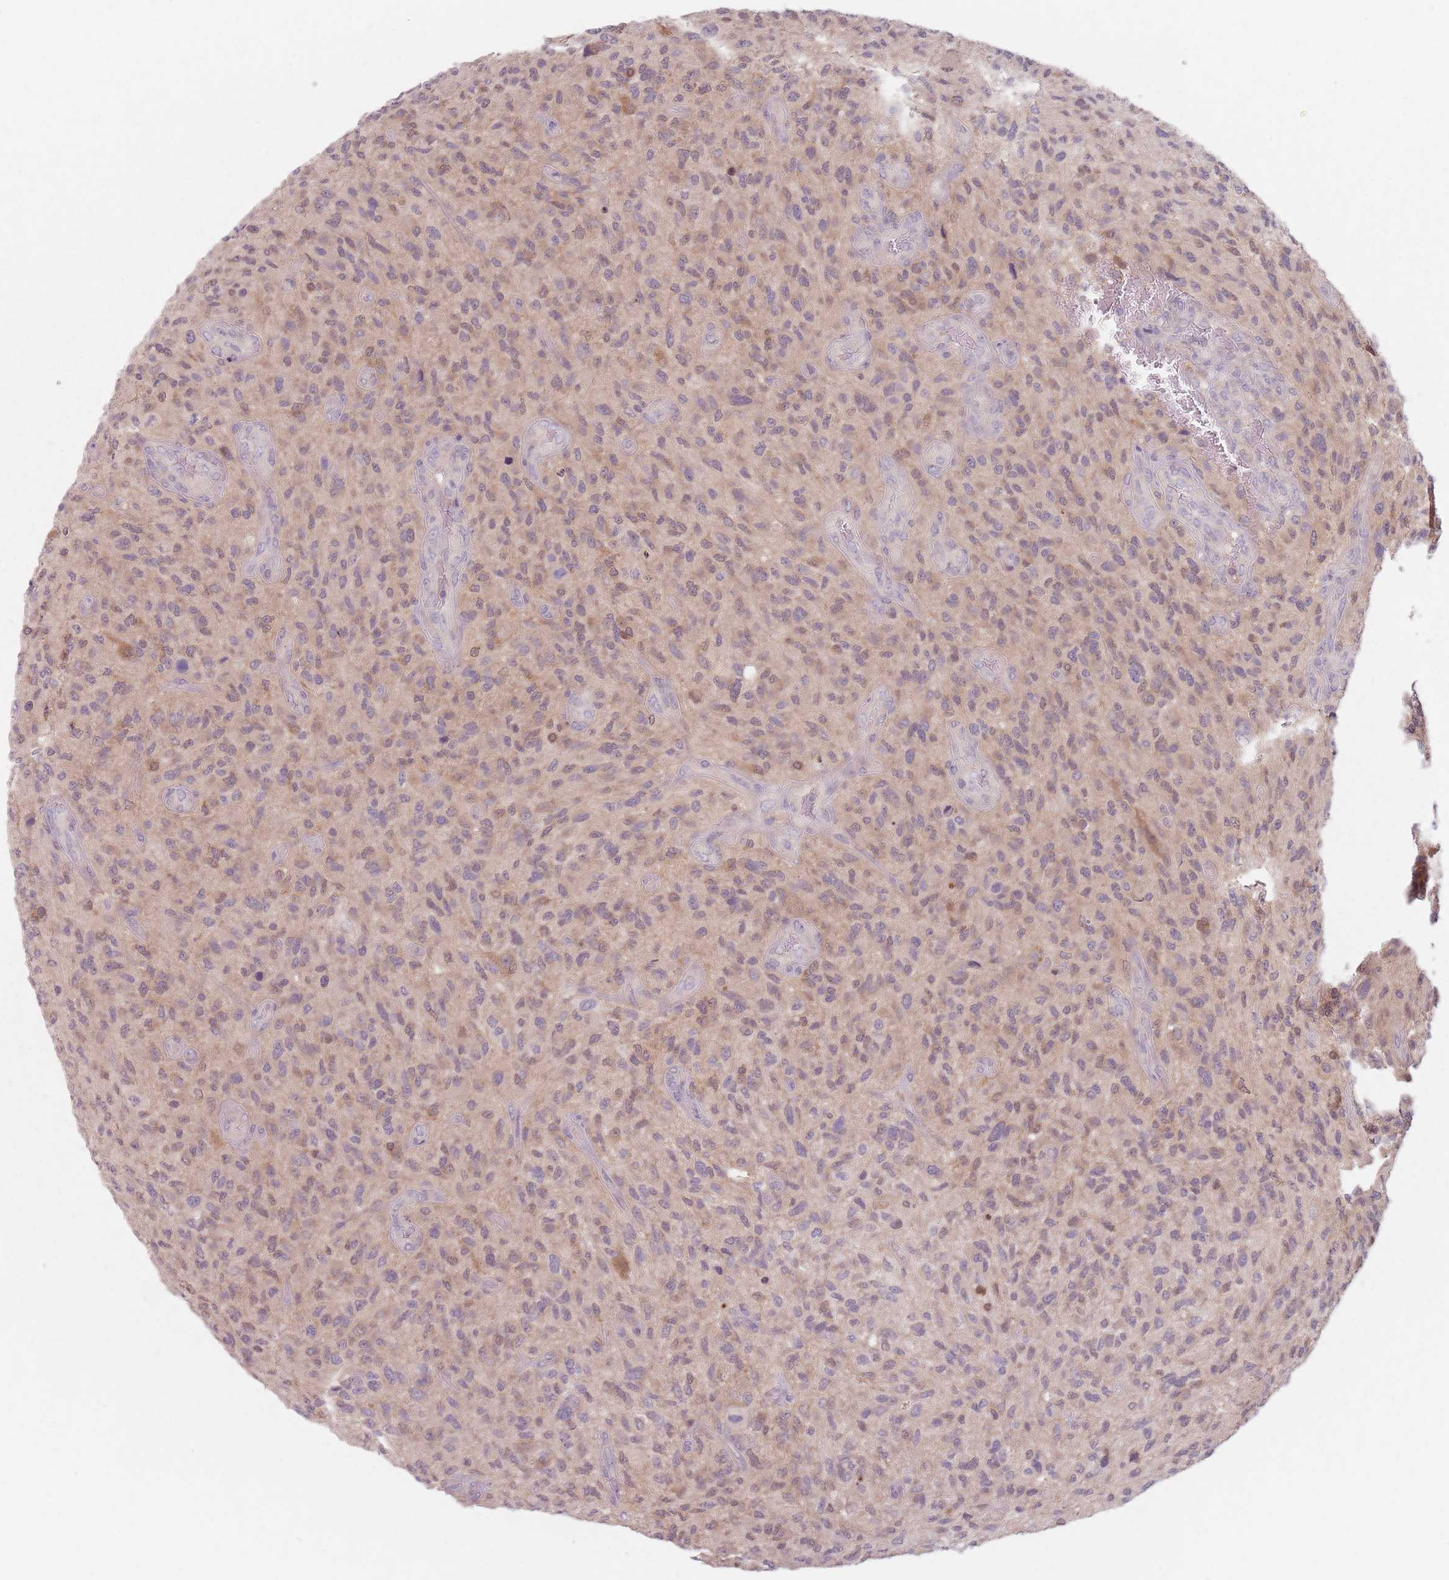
{"staining": {"intensity": "negative", "quantity": "none", "location": "none"}, "tissue": "glioma", "cell_type": "Tumor cells", "image_type": "cancer", "snomed": [{"axis": "morphology", "description": "Glioma, malignant, High grade"}, {"axis": "topography", "description": "Brain"}], "caption": "Tumor cells are negative for protein expression in human malignant glioma (high-grade). Brightfield microscopy of immunohistochemistry stained with DAB (brown) and hematoxylin (blue), captured at high magnification.", "gene": "NAXE", "patient": {"sex": "male", "age": 47}}